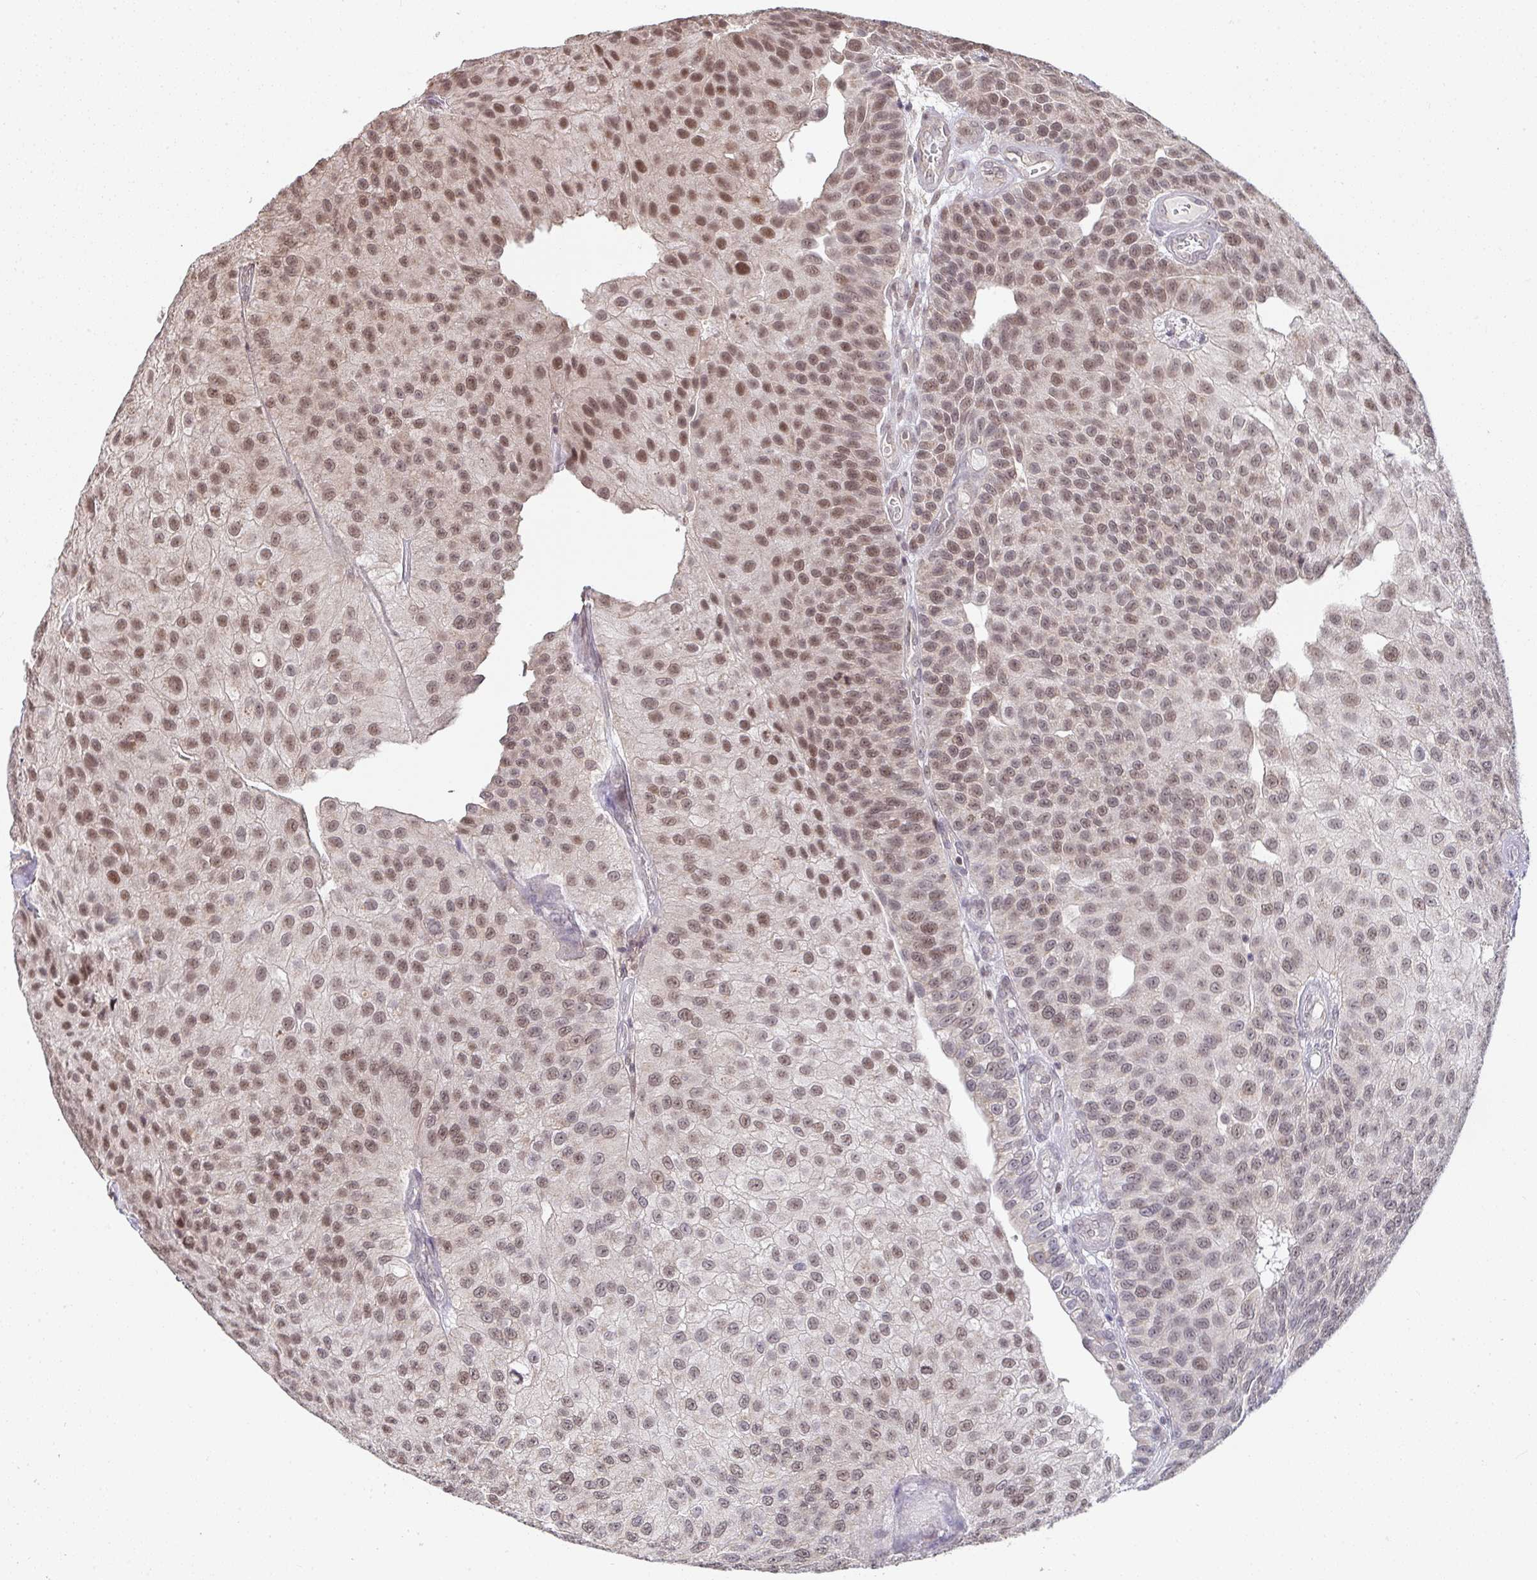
{"staining": {"intensity": "moderate", "quantity": "25%-75%", "location": "nuclear"}, "tissue": "urothelial cancer", "cell_type": "Tumor cells", "image_type": "cancer", "snomed": [{"axis": "morphology", "description": "Urothelial carcinoma, NOS"}, {"axis": "topography", "description": "Urinary bladder"}], "caption": "Urothelial cancer stained with a protein marker exhibits moderate staining in tumor cells.", "gene": "SAP30", "patient": {"sex": "male", "age": 87}}